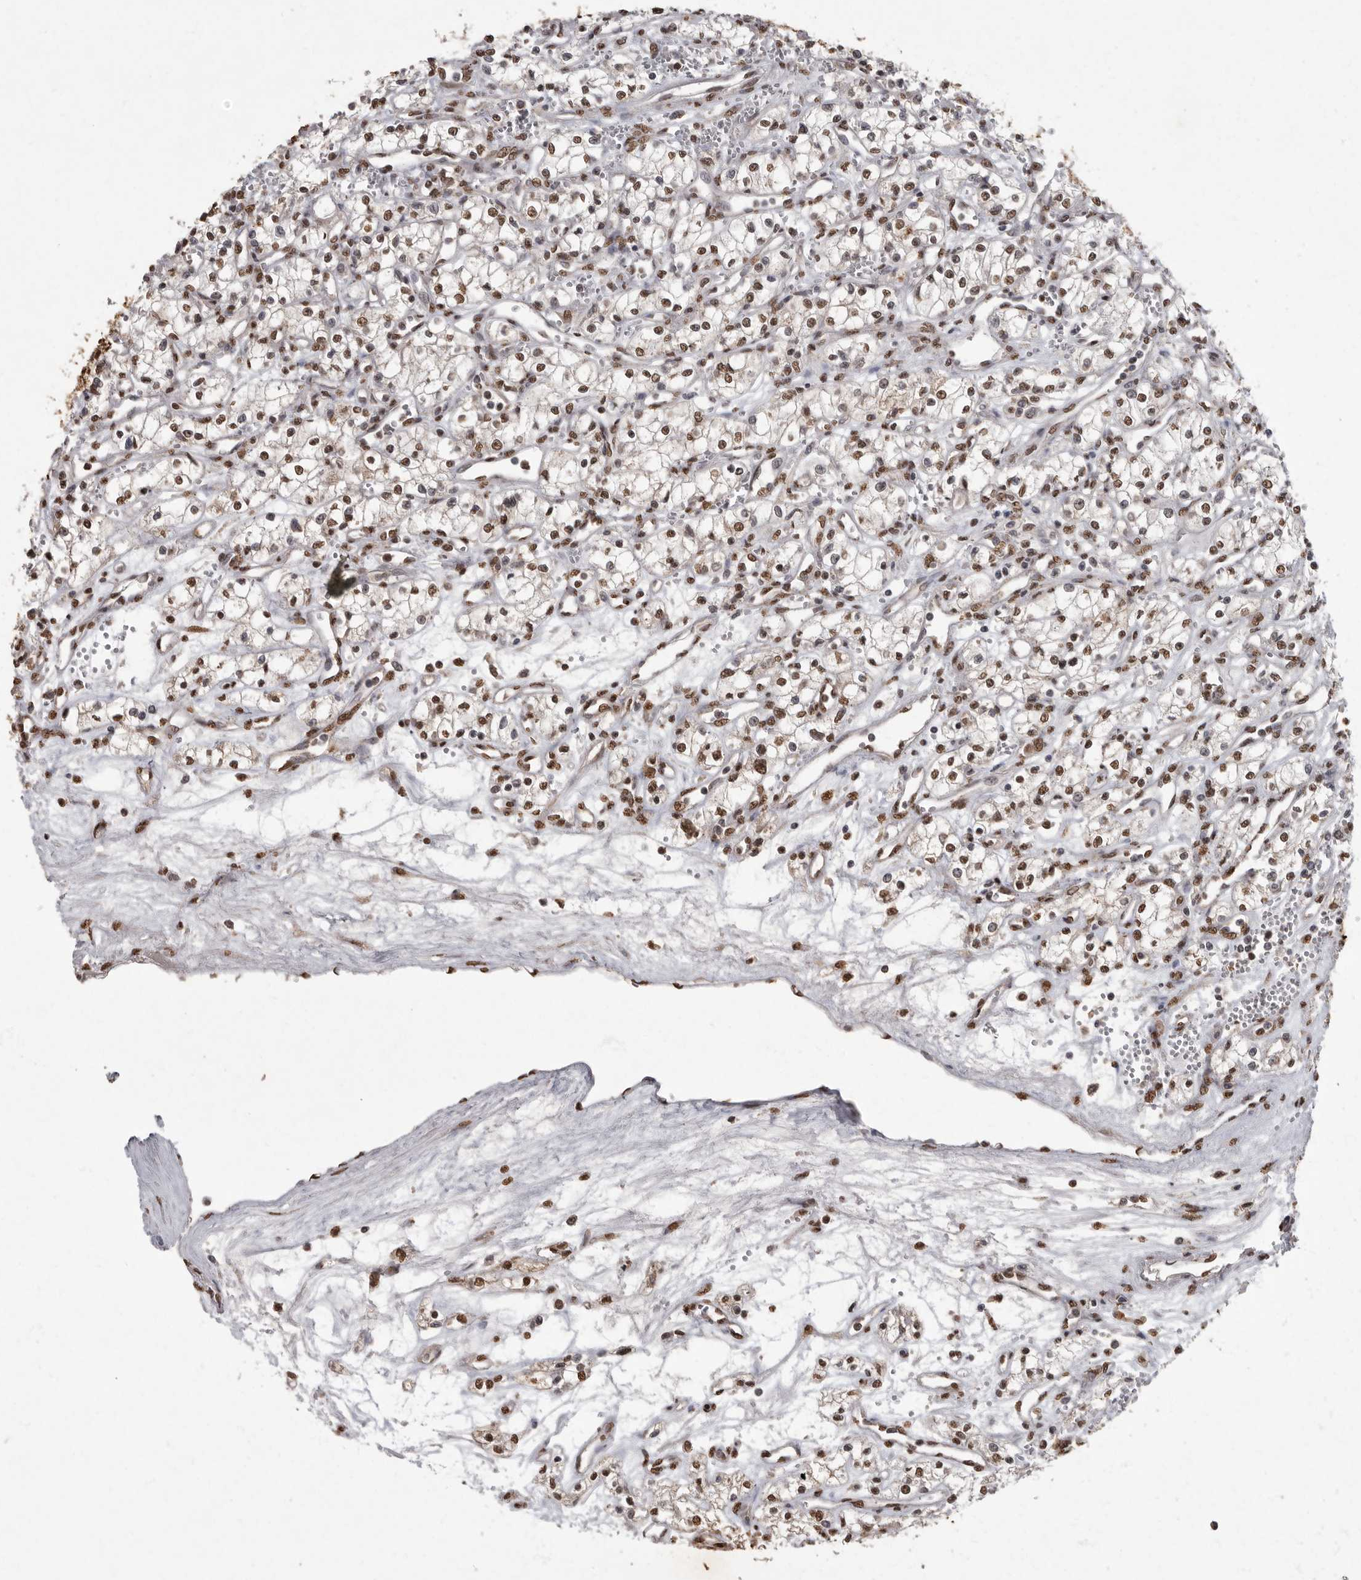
{"staining": {"intensity": "moderate", "quantity": ">75%", "location": "nuclear"}, "tissue": "renal cancer", "cell_type": "Tumor cells", "image_type": "cancer", "snomed": [{"axis": "morphology", "description": "Adenocarcinoma, NOS"}, {"axis": "topography", "description": "Kidney"}], "caption": "This is an image of IHC staining of renal adenocarcinoma, which shows moderate positivity in the nuclear of tumor cells.", "gene": "NBL1", "patient": {"sex": "male", "age": 59}}